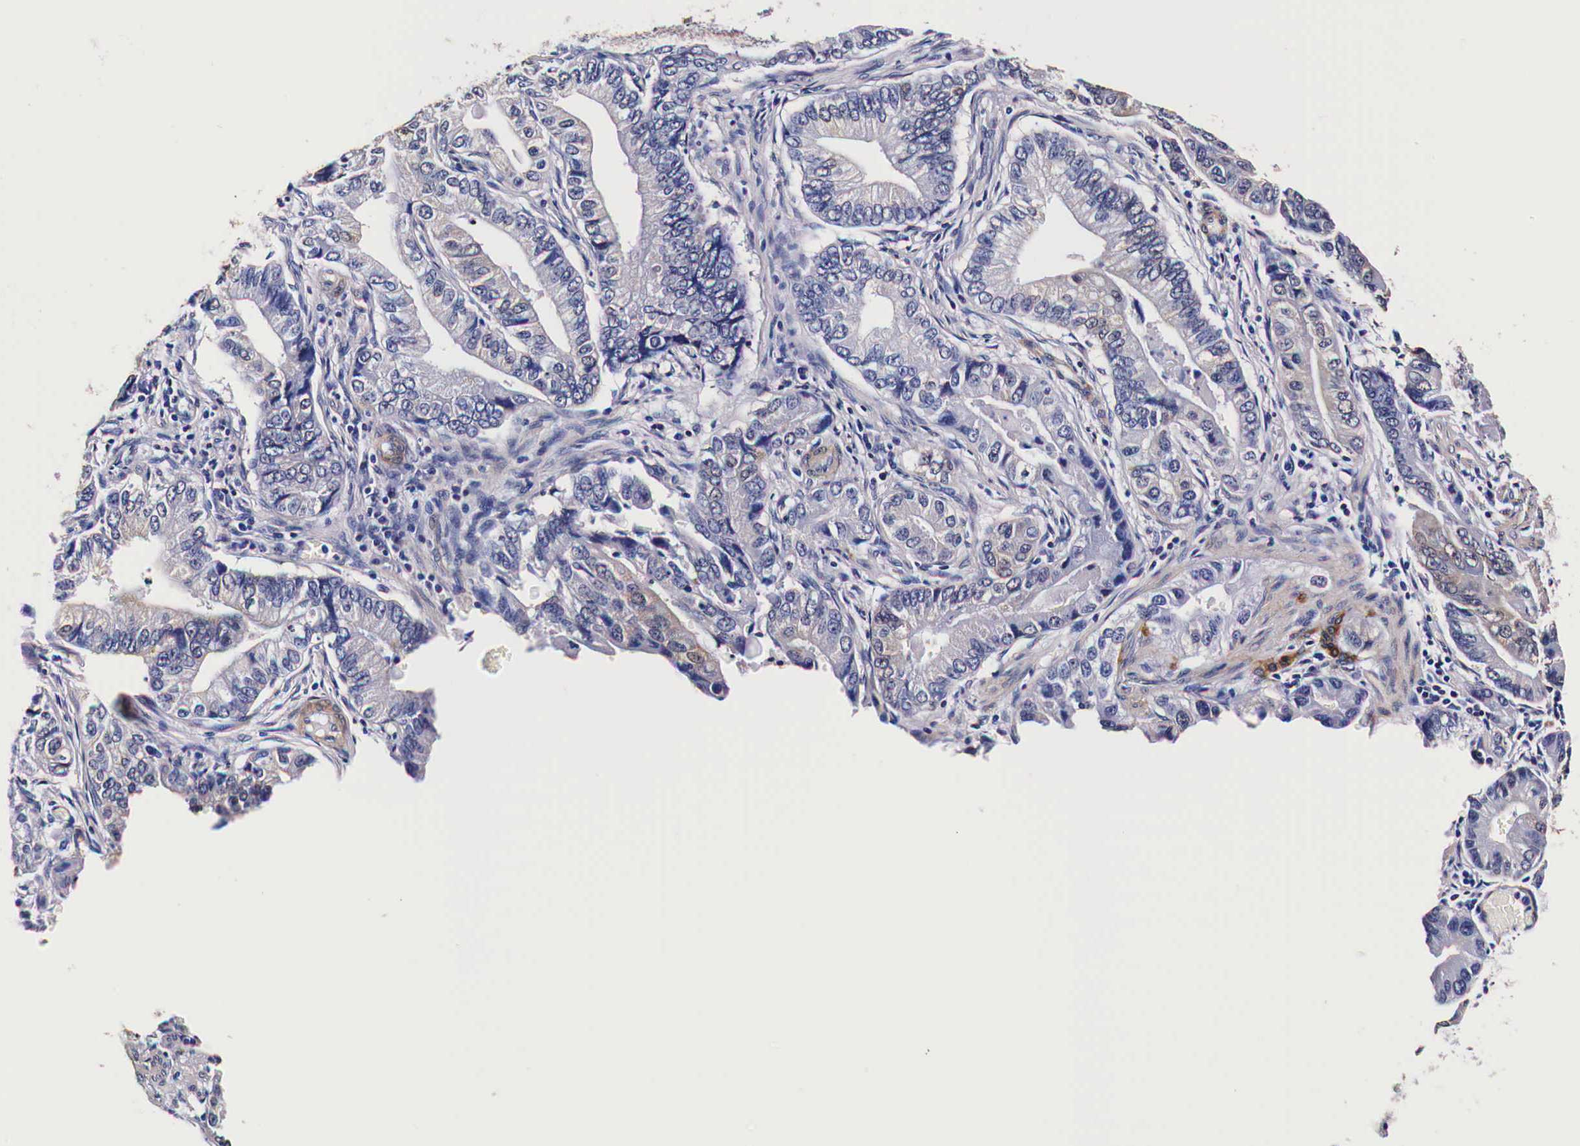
{"staining": {"intensity": "weak", "quantity": "<25%", "location": "cytoplasmic/membranous"}, "tissue": "pancreatic cancer", "cell_type": "Tumor cells", "image_type": "cancer", "snomed": [{"axis": "morphology", "description": "Adenocarcinoma, NOS"}, {"axis": "topography", "description": "Pancreas"}, {"axis": "topography", "description": "Stomach, upper"}], "caption": "An image of pancreatic adenocarcinoma stained for a protein shows no brown staining in tumor cells.", "gene": "HSPB1", "patient": {"sex": "male", "age": 77}}